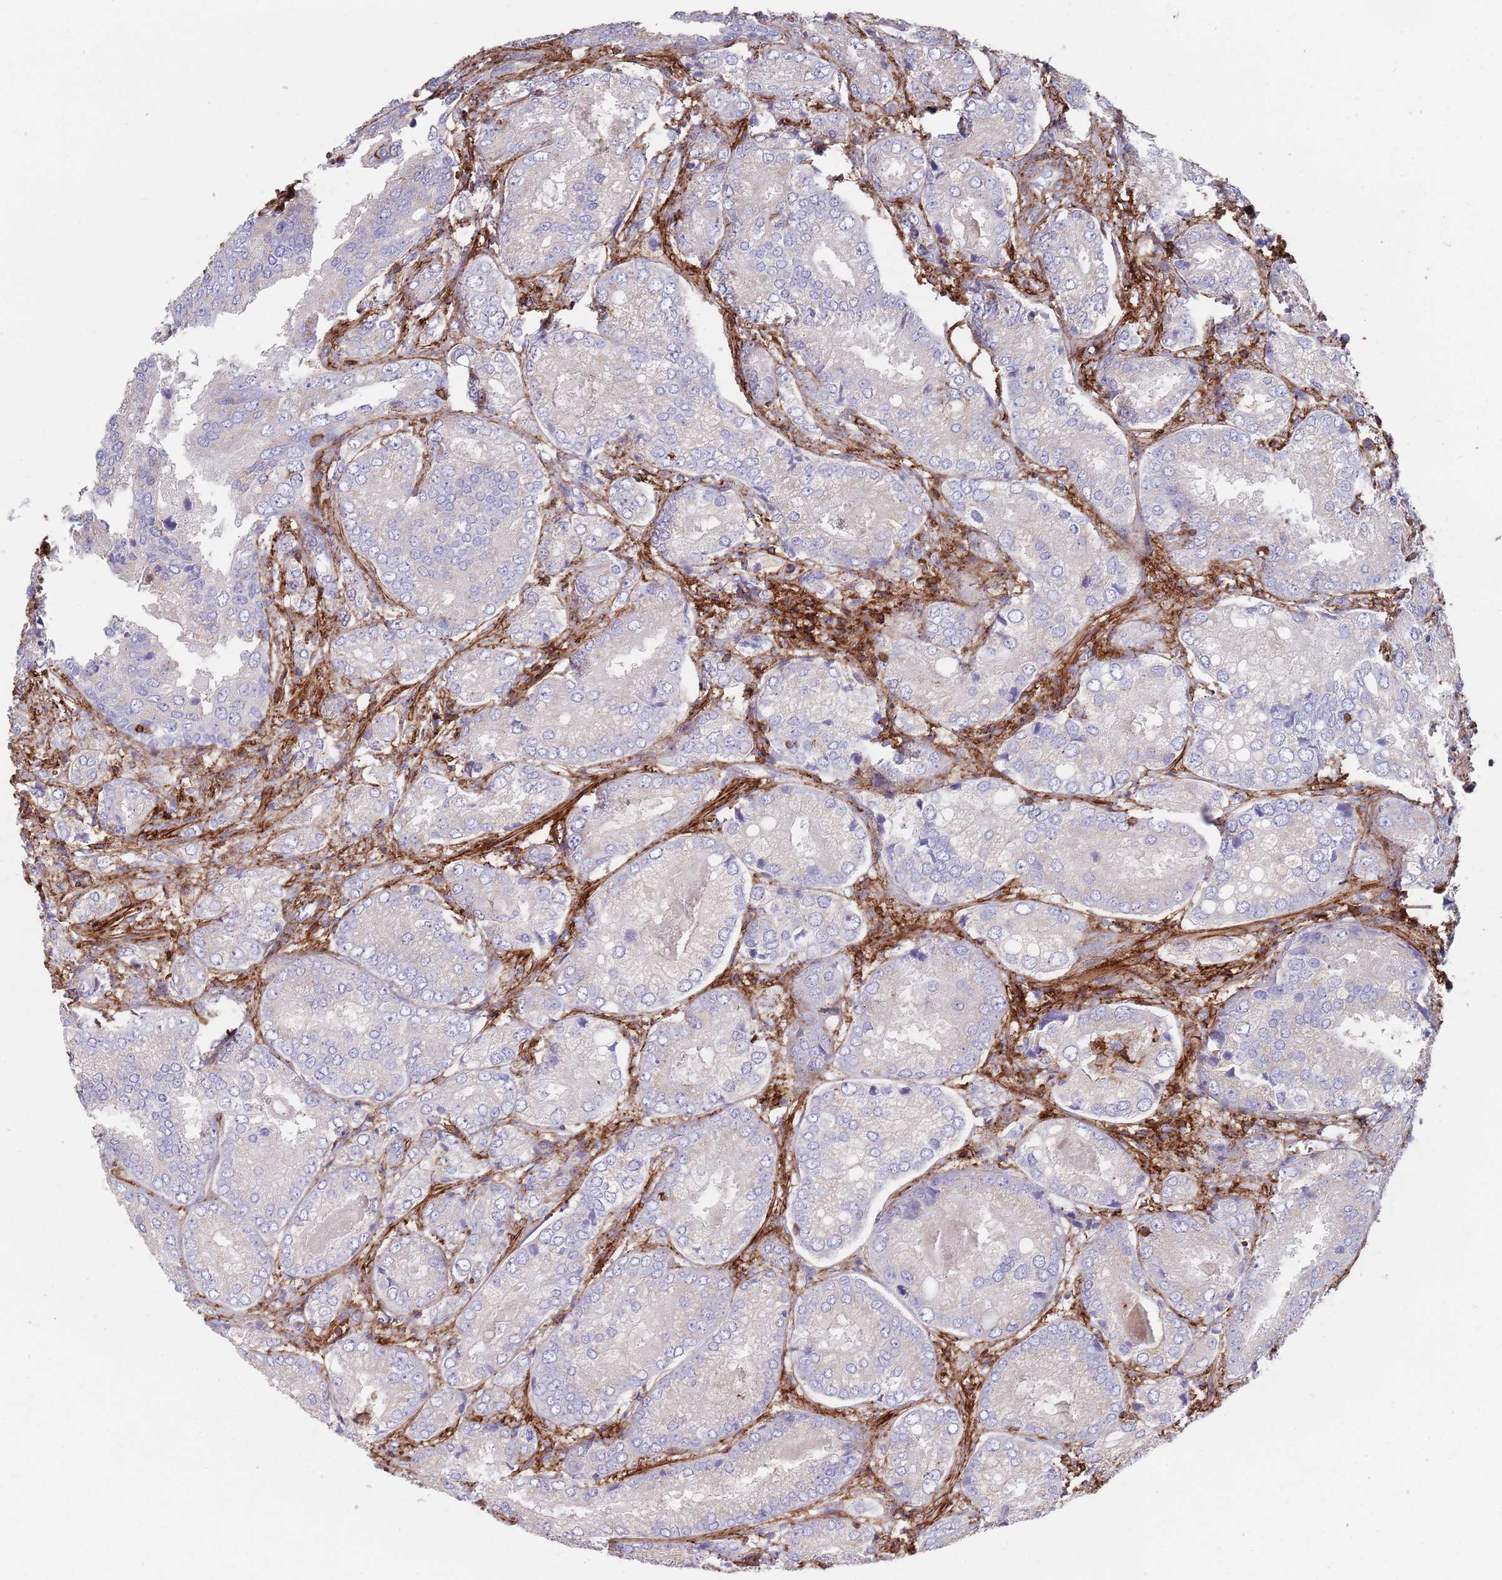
{"staining": {"intensity": "negative", "quantity": "none", "location": "none"}, "tissue": "prostate cancer", "cell_type": "Tumor cells", "image_type": "cancer", "snomed": [{"axis": "morphology", "description": "Adenocarcinoma, High grade"}, {"axis": "topography", "description": "Prostate"}], "caption": "This image is of prostate adenocarcinoma (high-grade) stained with immunohistochemistry to label a protein in brown with the nuclei are counter-stained blue. There is no positivity in tumor cells.", "gene": "RNF144A", "patient": {"sex": "male", "age": 63}}